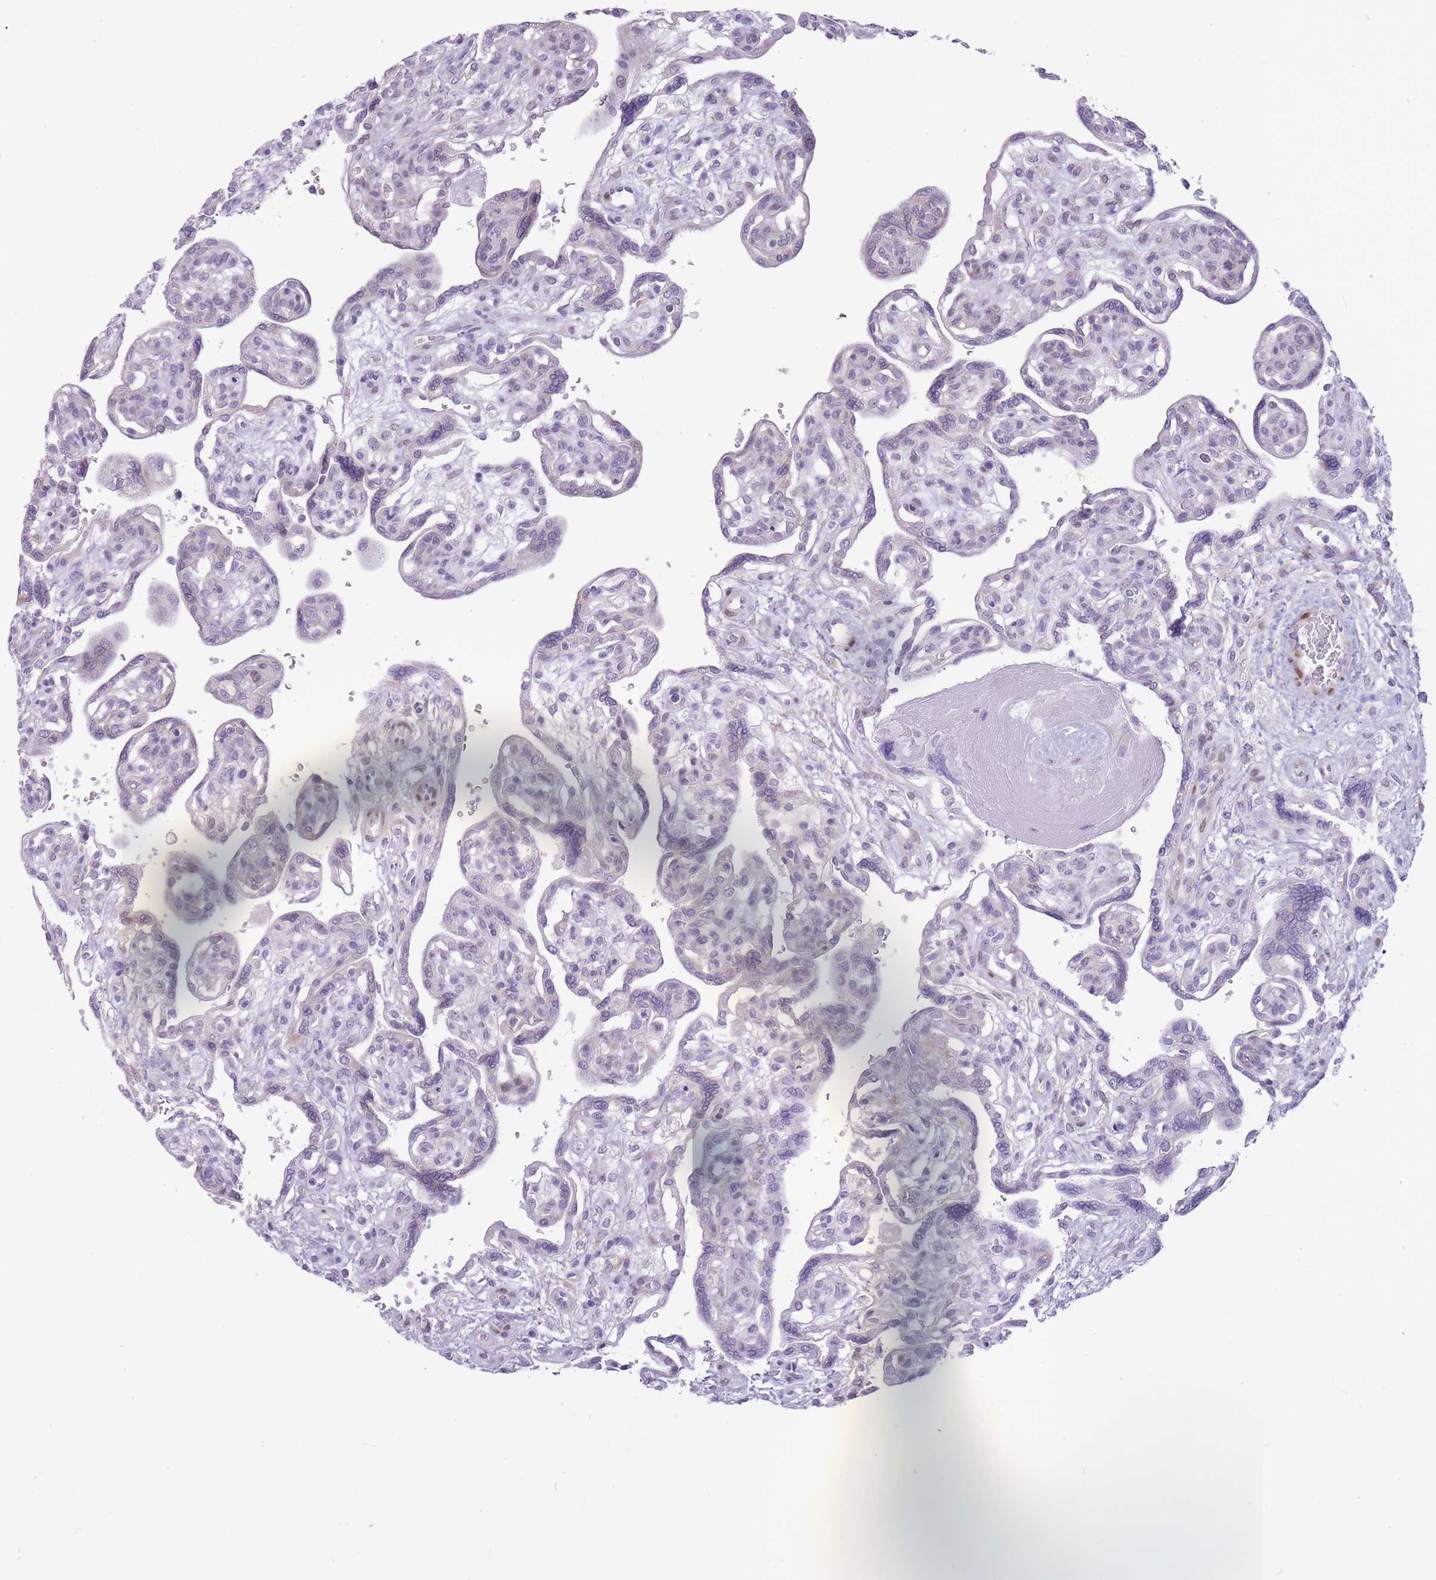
{"staining": {"intensity": "weak", "quantity": "25%-75%", "location": "cytoplasmic/membranous"}, "tissue": "placenta", "cell_type": "Trophoblastic cells", "image_type": "normal", "snomed": [{"axis": "morphology", "description": "Normal tissue, NOS"}, {"axis": "topography", "description": "Placenta"}], "caption": "A brown stain shows weak cytoplasmic/membranous positivity of a protein in trophoblastic cells of unremarkable human placenta.", "gene": "RPL18", "patient": {"sex": "female", "age": 39}}